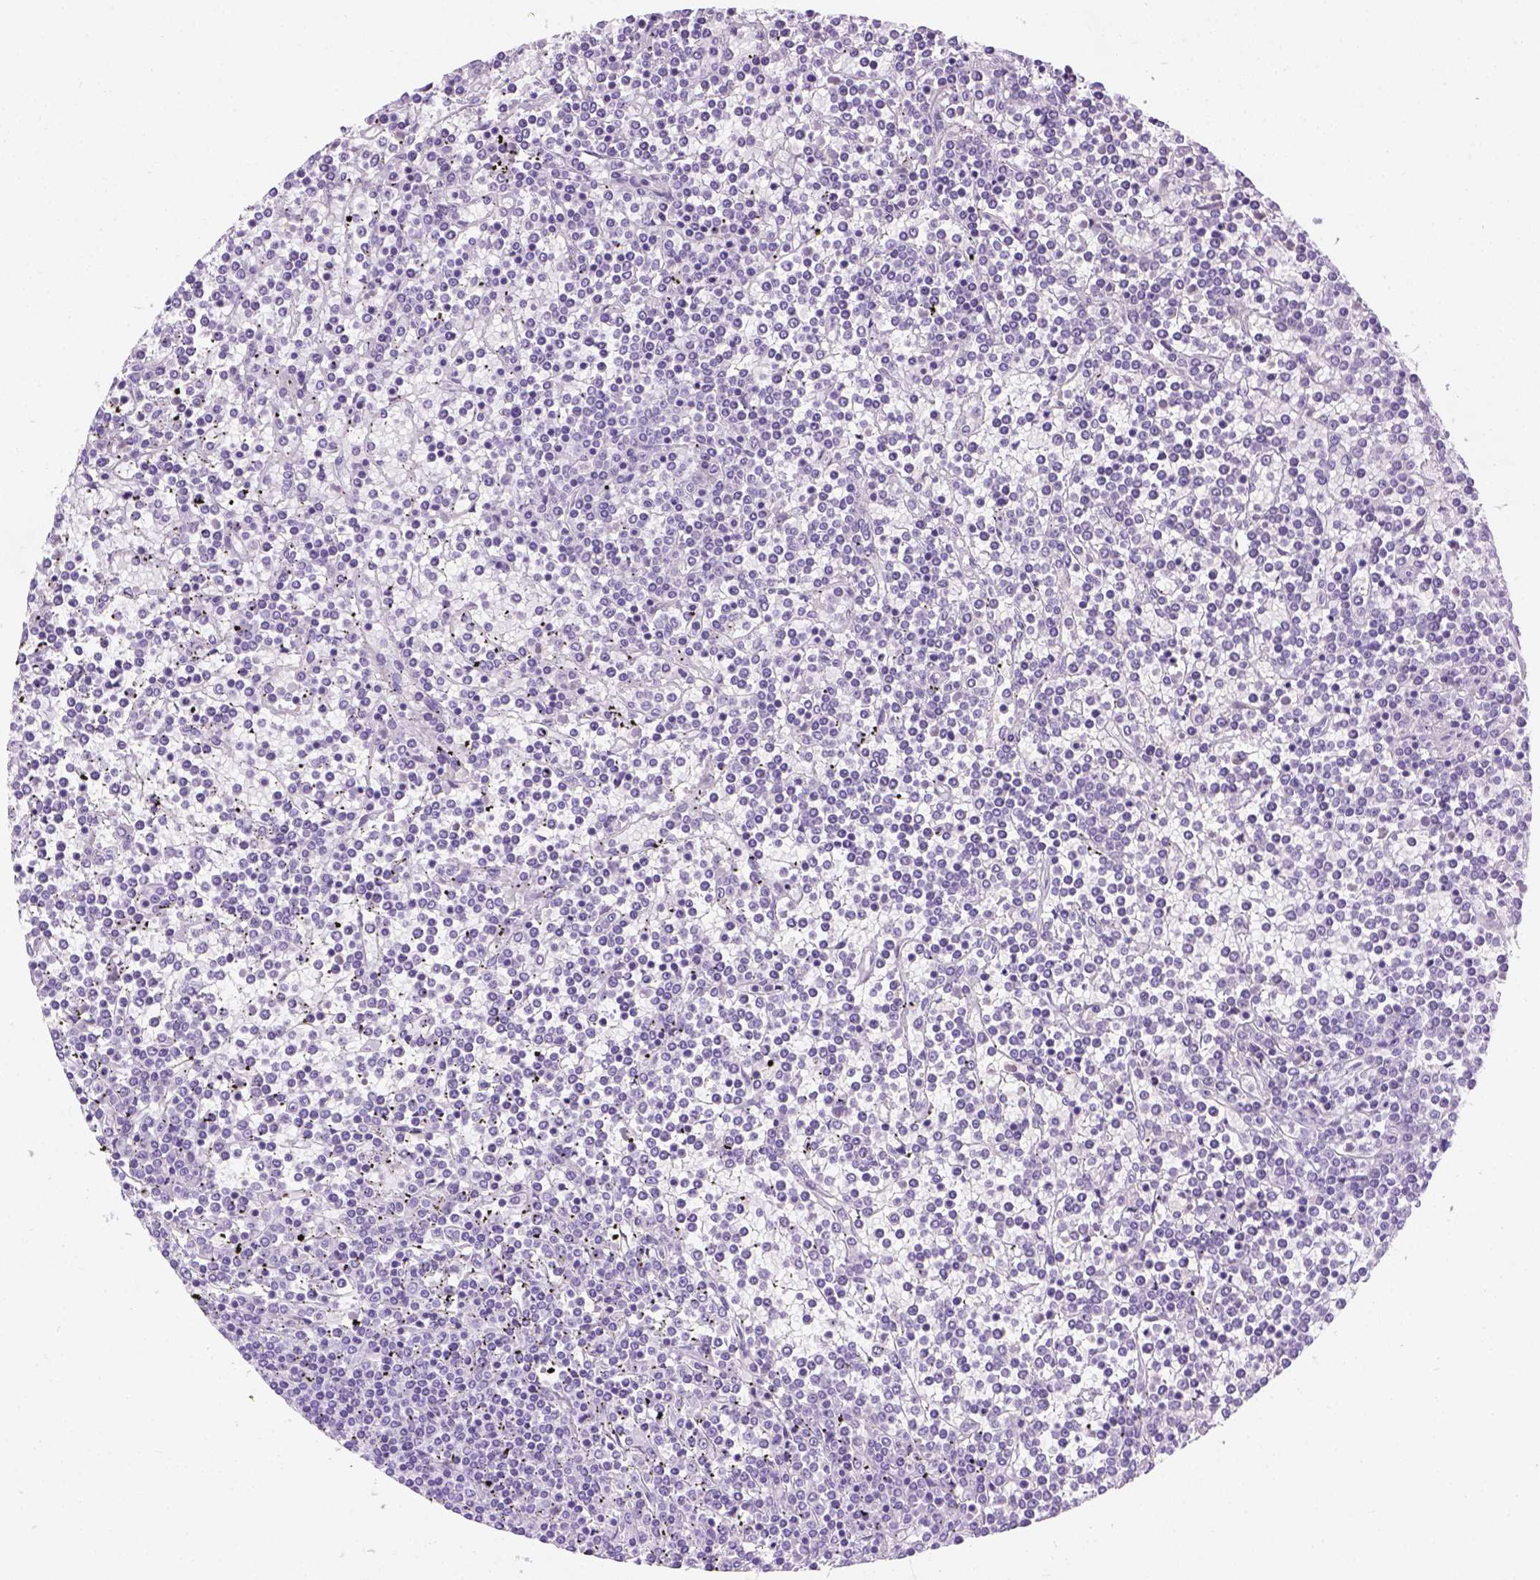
{"staining": {"intensity": "negative", "quantity": "none", "location": "none"}, "tissue": "lymphoma", "cell_type": "Tumor cells", "image_type": "cancer", "snomed": [{"axis": "morphology", "description": "Malignant lymphoma, non-Hodgkin's type, Low grade"}, {"axis": "topography", "description": "Spleen"}], "caption": "DAB immunohistochemical staining of malignant lymphoma, non-Hodgkin's type (low-grade) reveals no significant expression in tumor cells.", "gene": "TMEM38A", "patient": {"sex": "female", "age": 19}}